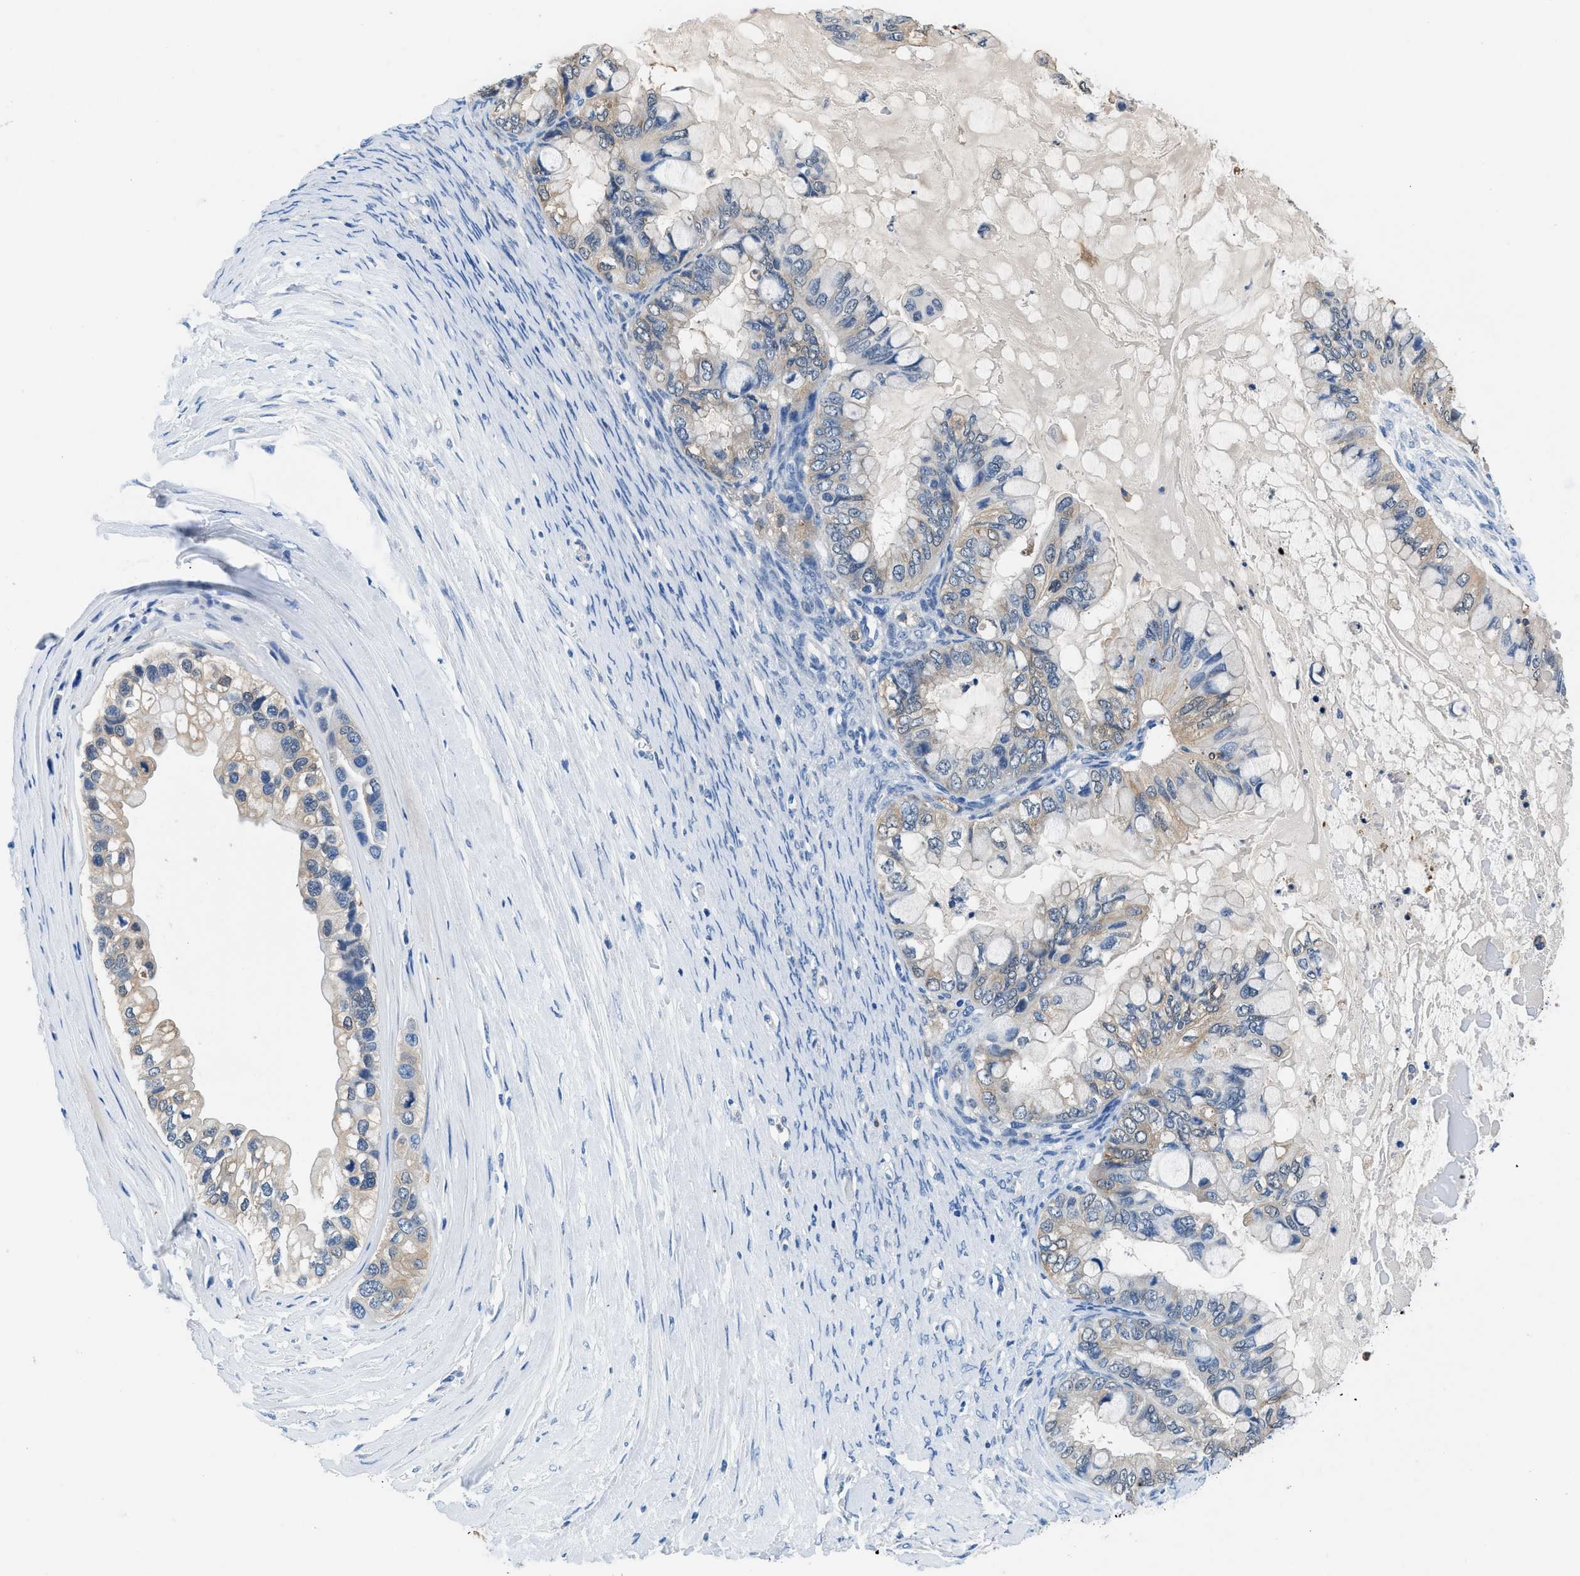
{"staining": {"intensity": "weak", "quantity": "25%-75%", "location": "cytoplasmic/membranous"}, "tissue": "ovarian cancer", "cell_type": "Tumor cells", "image_type": "cancer", "snomed": [{"axis": "morphology", "description": "Cystadenocarcinoma, mucinous, NOS"}, {"axis": "topography", "description": "Ovary"}], "caption": "DAB immunohistochemical staining of mucinous cystadenocarcinoma (ovarian) reveals weak cytoplasmic/membranous protein expression in approximately 25%-75% of tumor cells. (DAB (3,3'-diaminobenzidine) IHC with brightfield microscopy, high magnification).", "gene": "FADS6", "patient": {"sex": "female", "age": 80}}